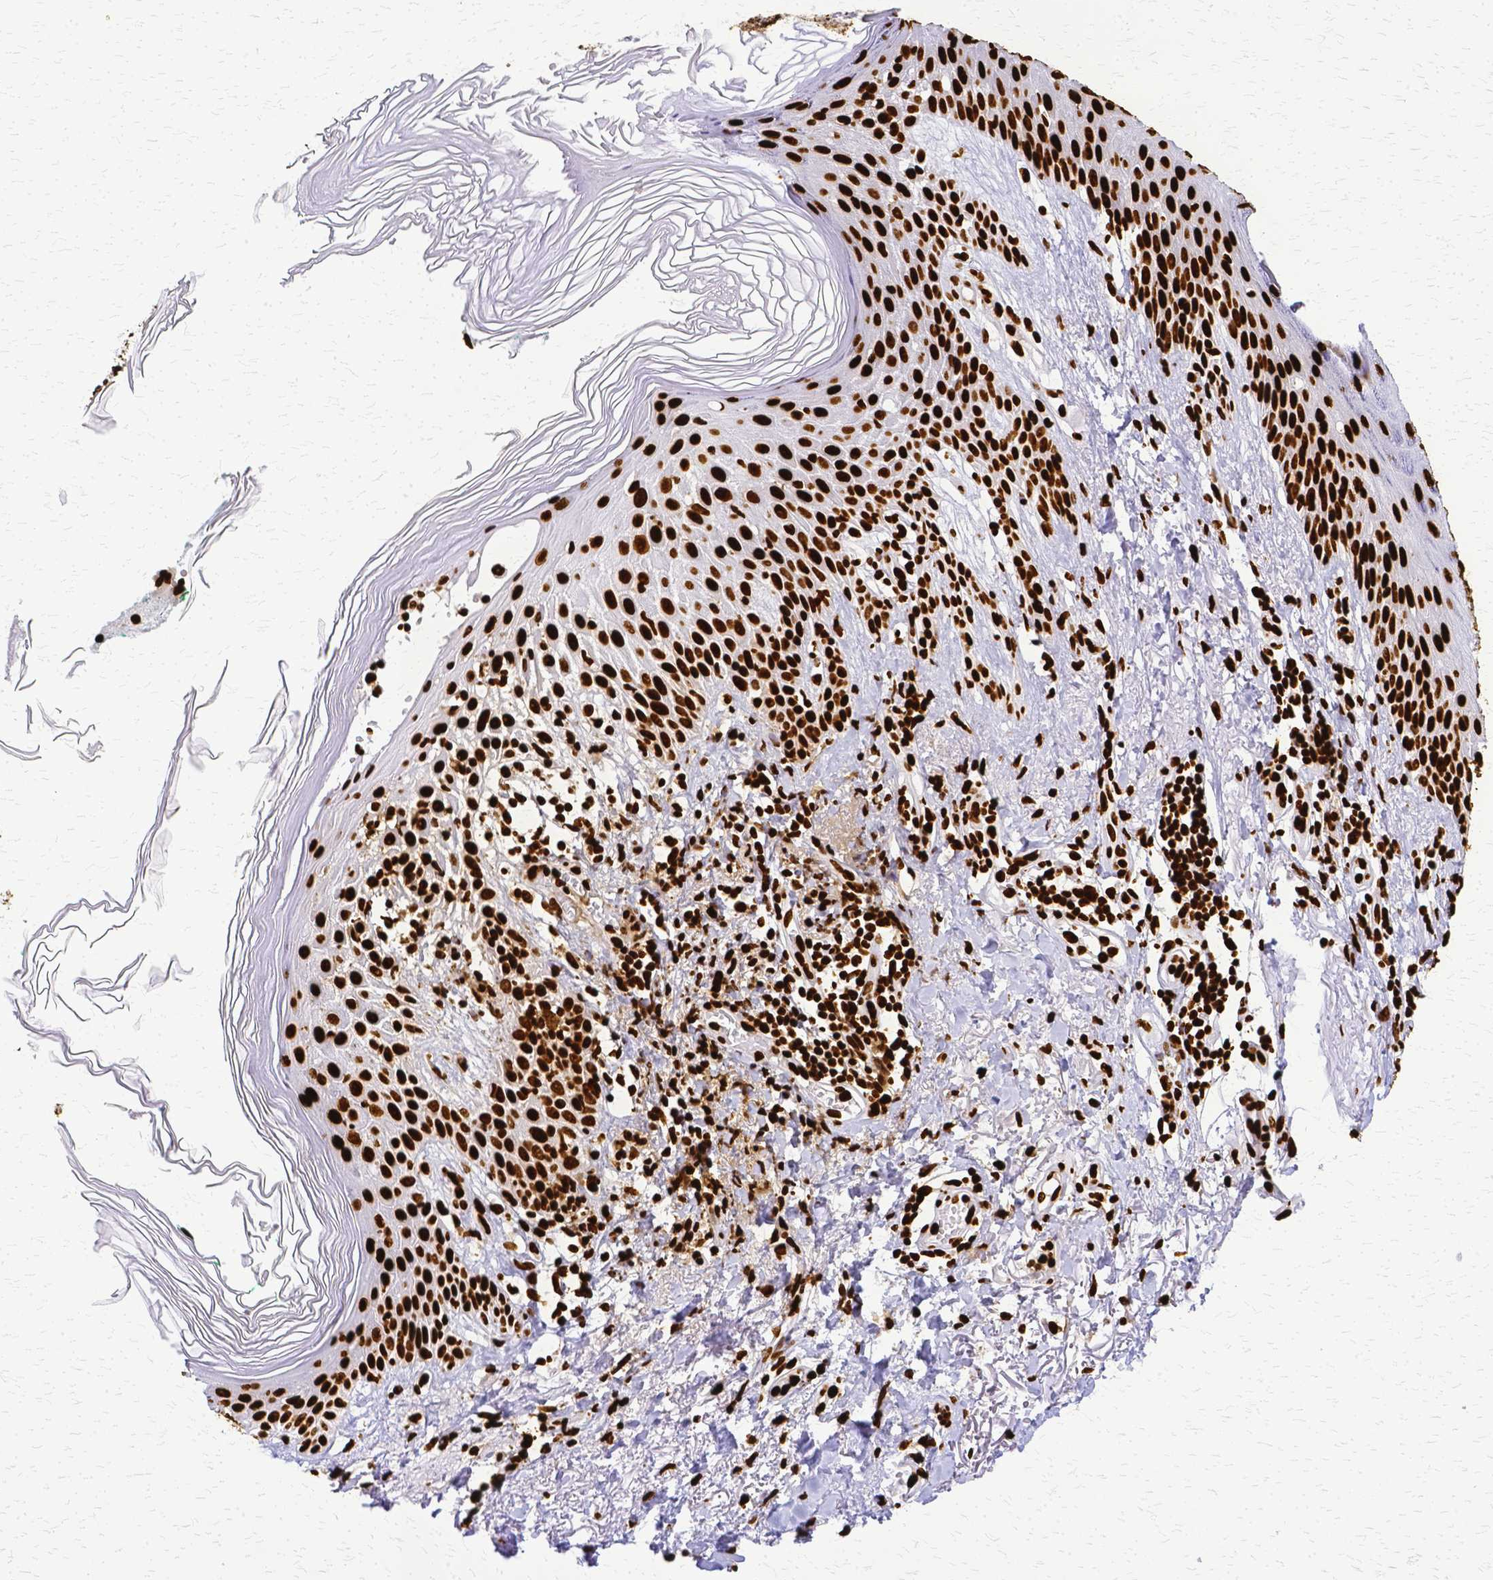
{"staining": {"intensity": "strong", "quantity": ">75%", "location": "nuclear"}, "tissue": "melanoma", "cell_type": "Tumor cells", "image_type": "cancer", "snomed": [{"axis": "morphology", "description": "Malignant melanoma, NOS"}, {"axis": "topography", "description": "Skin"}], "caption": "Immunohistochemical staining of human malignant melanoma shows strong nuclear protein staining in about >75% of tumor cells.", "gene": "SFPQ", "patient": {"sex": "female", "age": 71}}